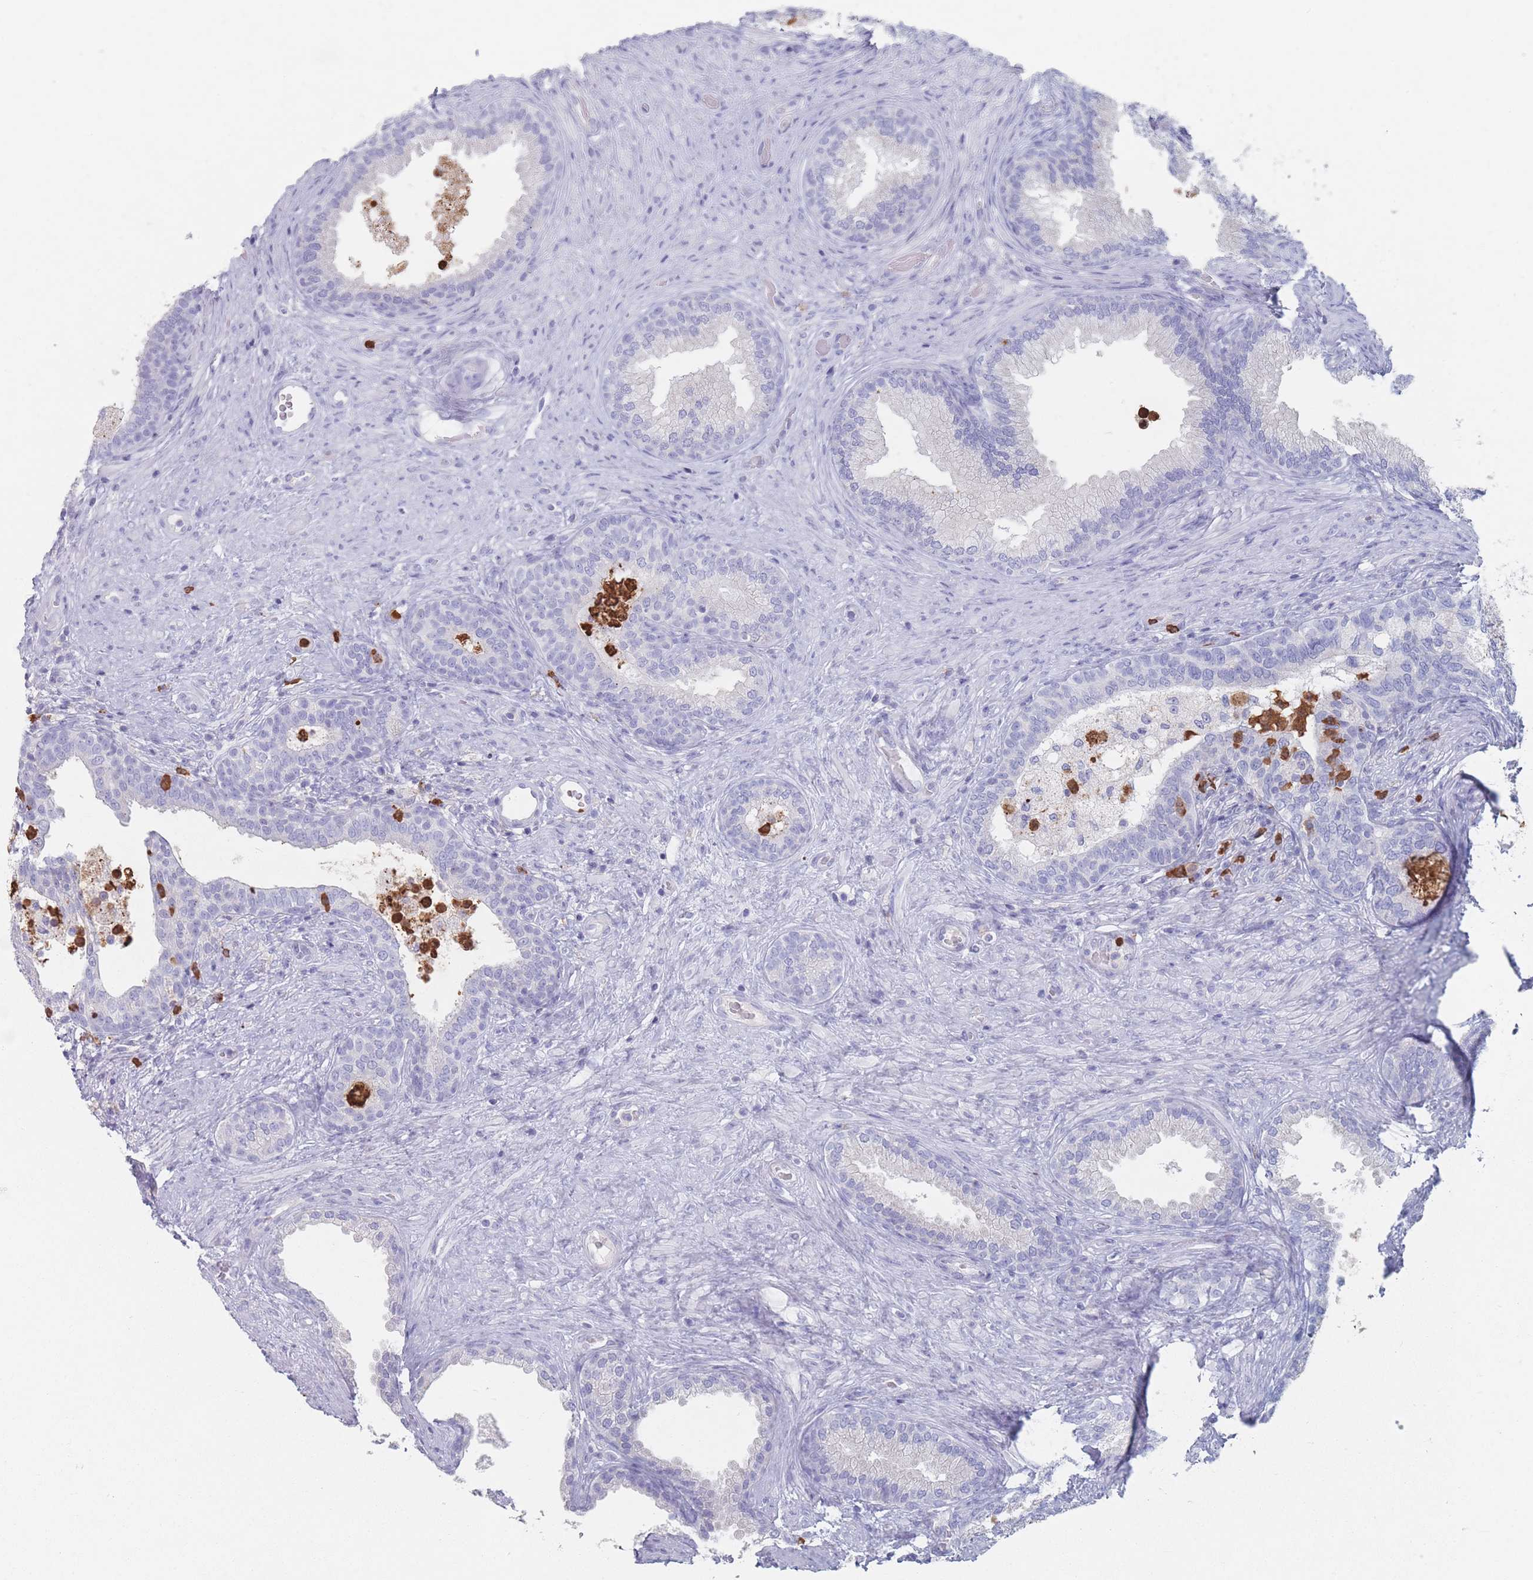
{"staining": {"intensity": "negative", "quantity": "none", "location": "none"}, "tissue": "prostate", "cell_type": "Glandular cells", "image_type": "normal", "snomed": [{"axis": "morphology", "description": "Normal tissue, NOS"}, {"axis": "topography", "description": "Prostate"}], "caption": "Immunohistochemical staining of normal human prostate reveals no significant expression in glandular cells.", "gene": "ATP1A3", "patient": {"sex": "male", "age": 76}}